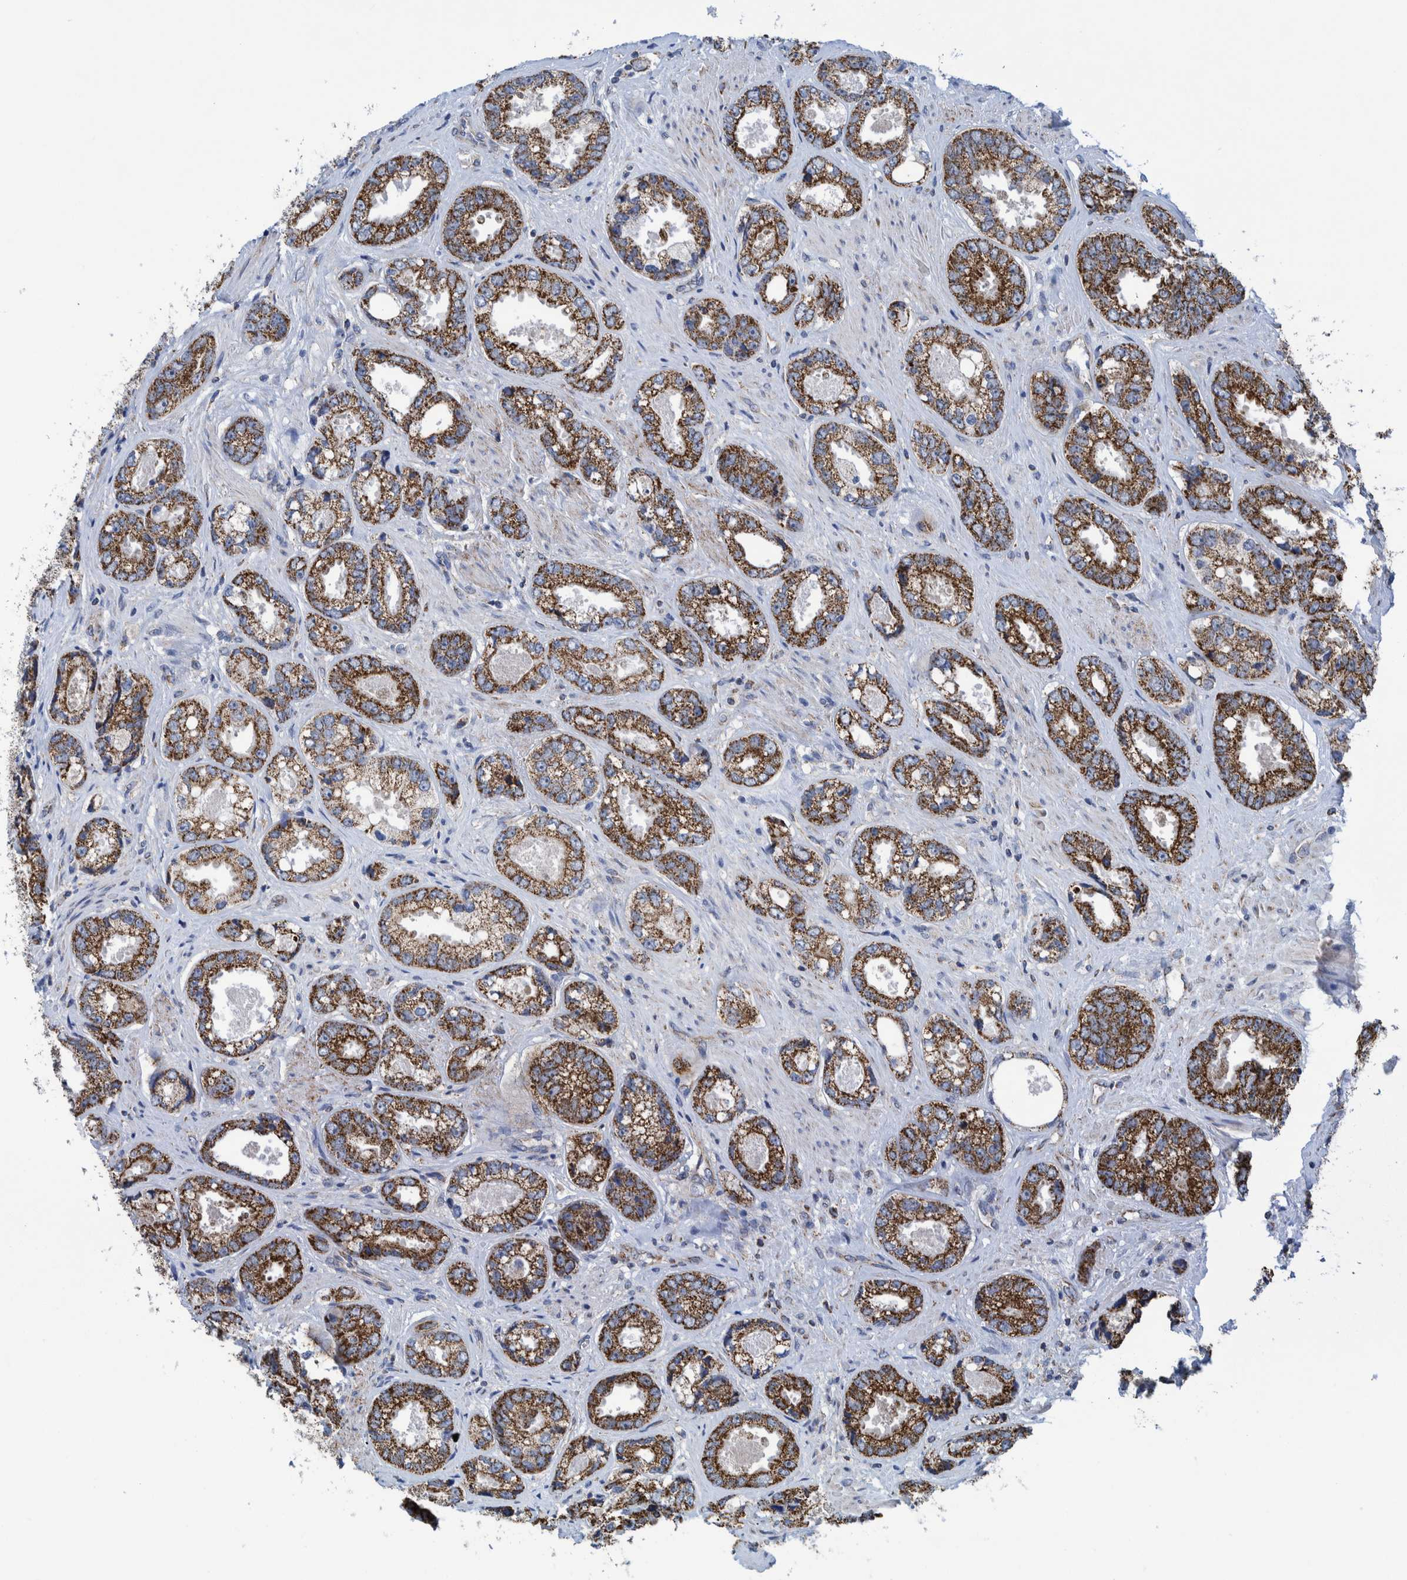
{"staining": {"intensity": "strong", "quantity": ">75%", "location": "cytoplasmic/membranous"}, "tissue": "prostate cancer", "cell_type": "Tumor cells", "image_type": "cancer", "snomed": [{"axis": "morphology", "description": "Adenocarcinoma, High grade"}, {"axis": "topography", "description": "Prostate"}], "caption": "Protein expression analysis of human adenocarcinoma (high-grade) (prostate) reveals strong cytoplasmic/membranous expression in about >75% of tumor cells.", "gene": "MRPS7", "patient": {"sex": "male", "age": 61}}